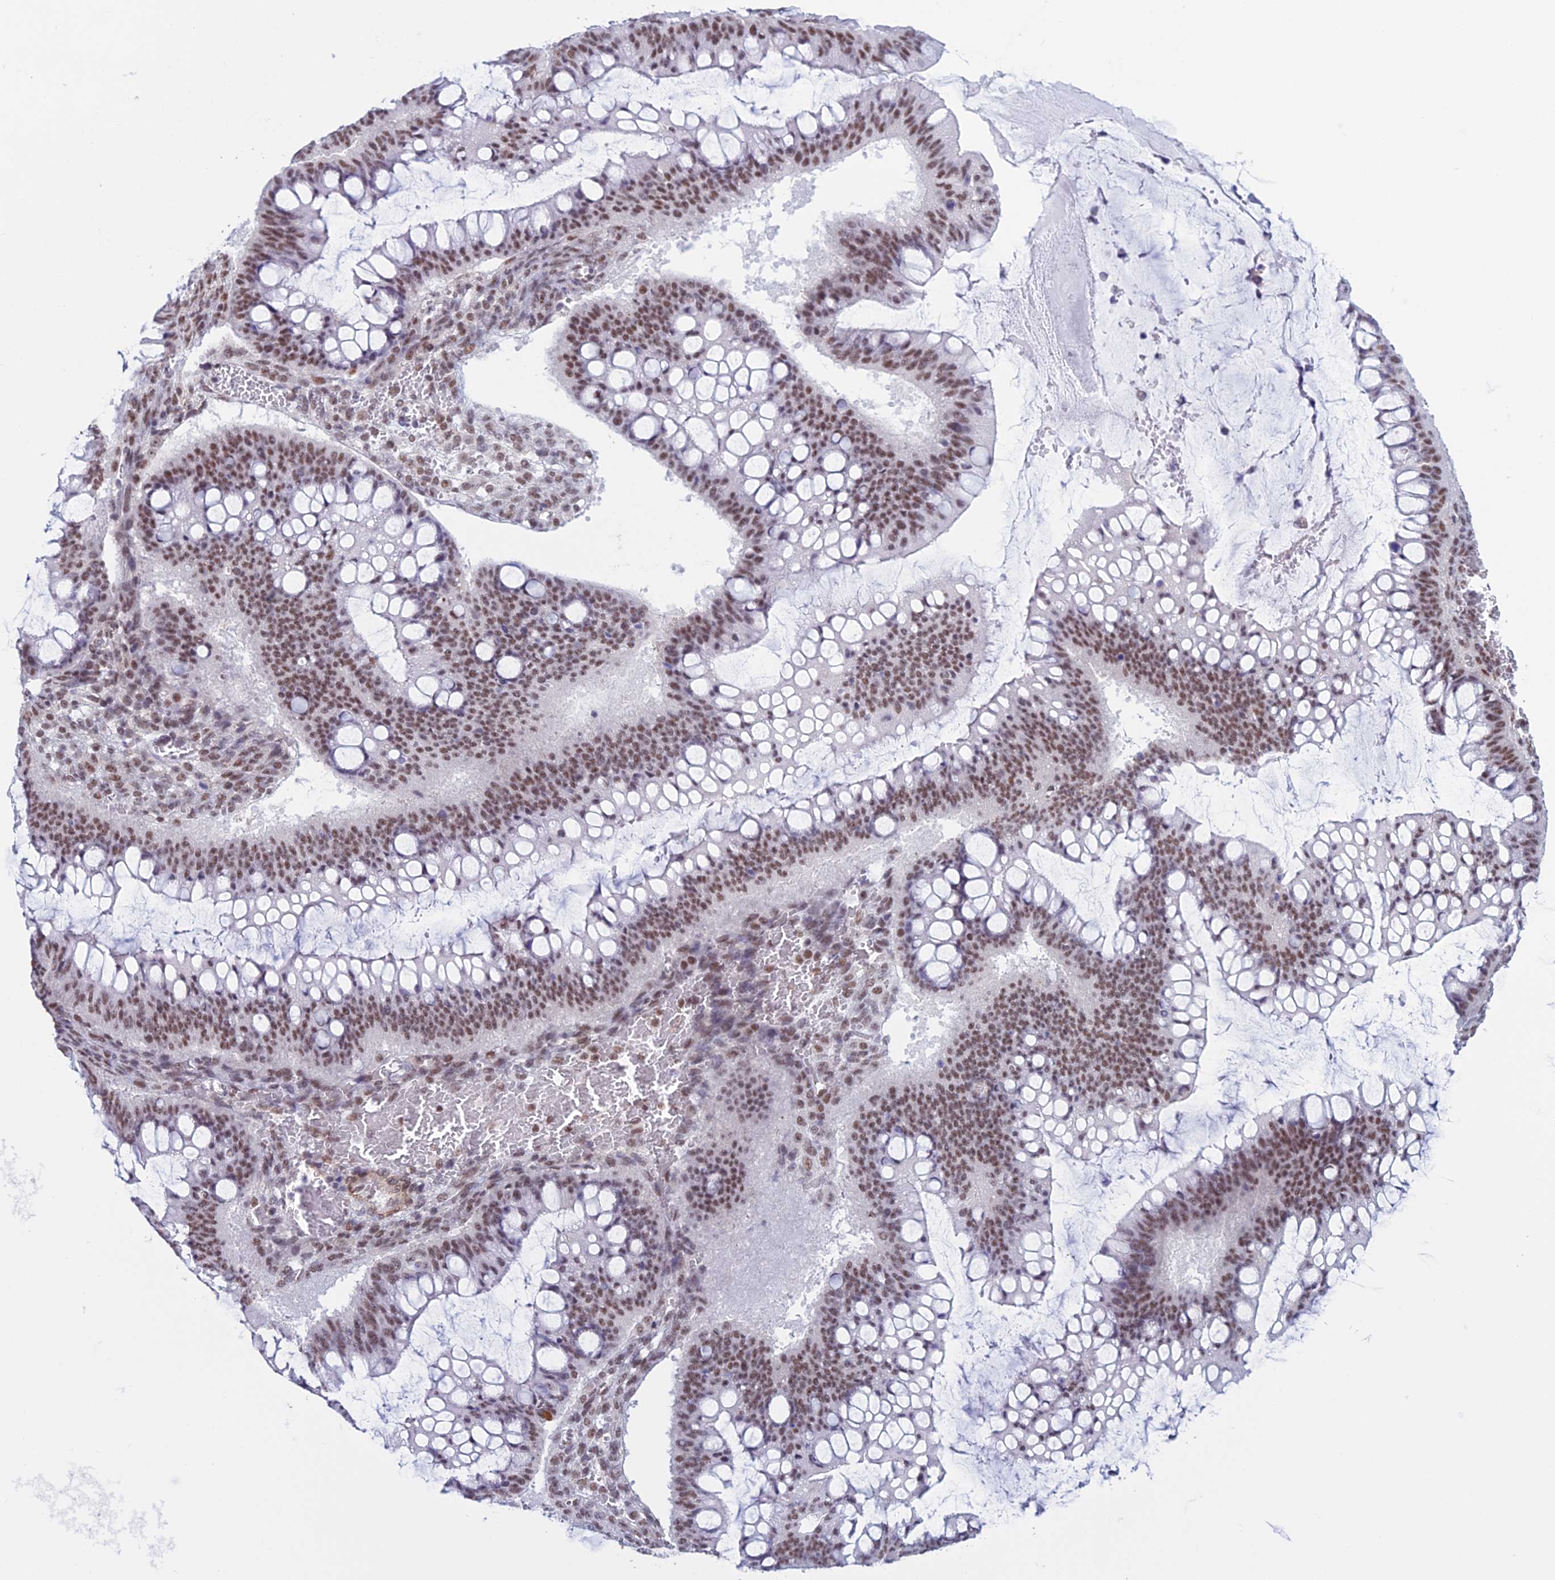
{"staining": {"intensity": "moderate", "quantity": ">75%", "location": "nuclear"}, "tissue": "ovarian cancer", "cell_type": "Tumor cells", "image_type": "cancer", "snomed": [{"axis": "morphology", "description": "Cystadenocarcinoma, mucinous, NOS"}, {"axis": "topography", "description": "Ovary"}], "caption": "Mucinous cystadenocarcinoma (ovarian) stained with immunohistochemistry reveals moderate nuclear expression in approximately >75% of tumor cells.", "gene": "U2AF1", "patient": {"sex": "female", "age": 73}}